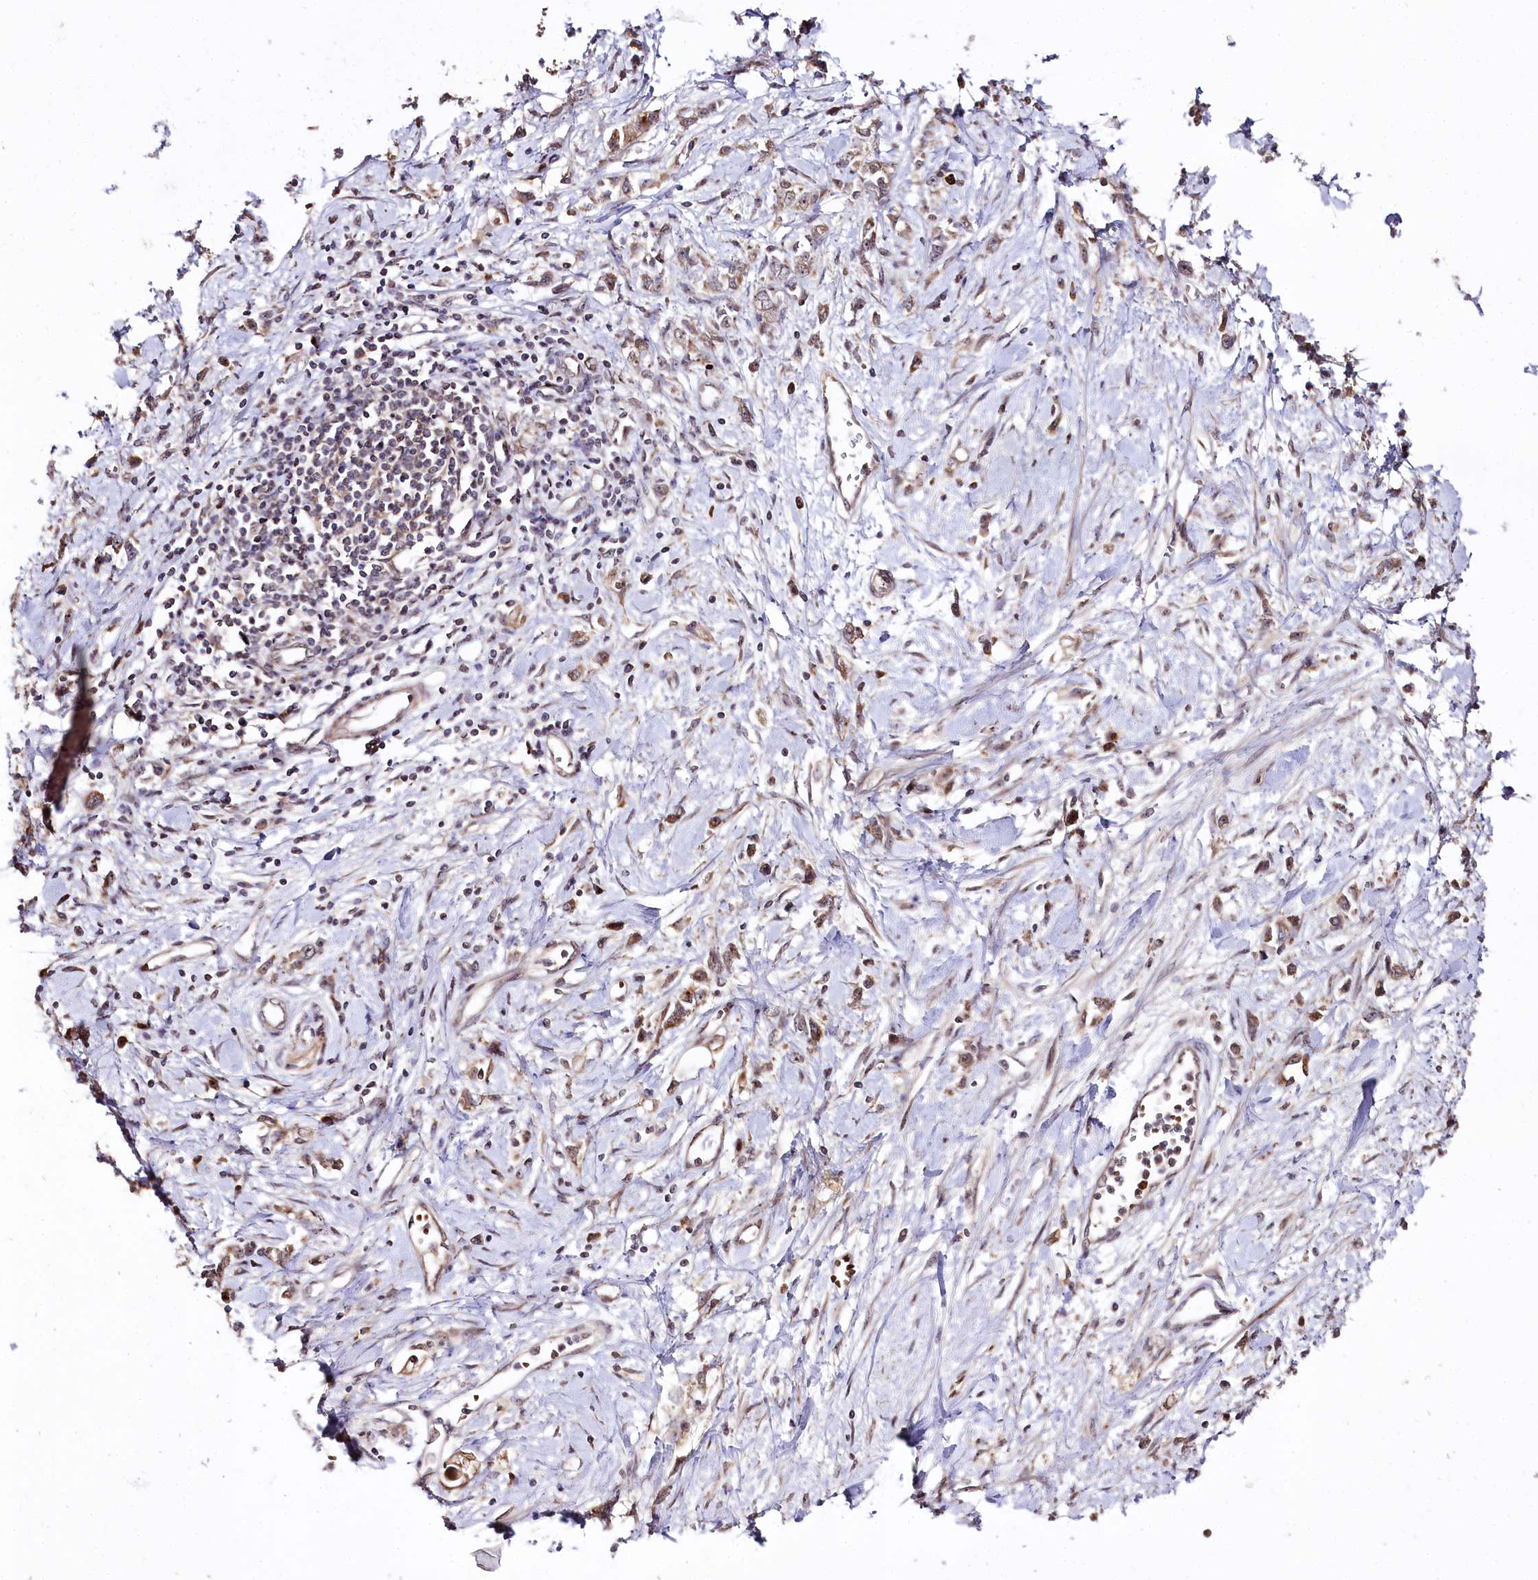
{"staining": {"intensity": "moderate", "quantity": "25%-75%", "location": "cytoplasmic/membranous"}, "tissue": "stomach cancer", "cell_type": "Tumor cells", "image_type": "cancer", "snomed": [{"axis": "morphology", "description": "Adenocarcinoma, NOS"}, {"axis": "topography", "description": "Stomach"}], "caption": "Protein expression by immunohistochemistry reveals moderate cytoplasmic/membranous expression in approximately 25%-75% of tumor cells in stomach cancer (adenocarcinoma).", "gene": "DMP1", "patient": {"sex": "female", "age": 76}}